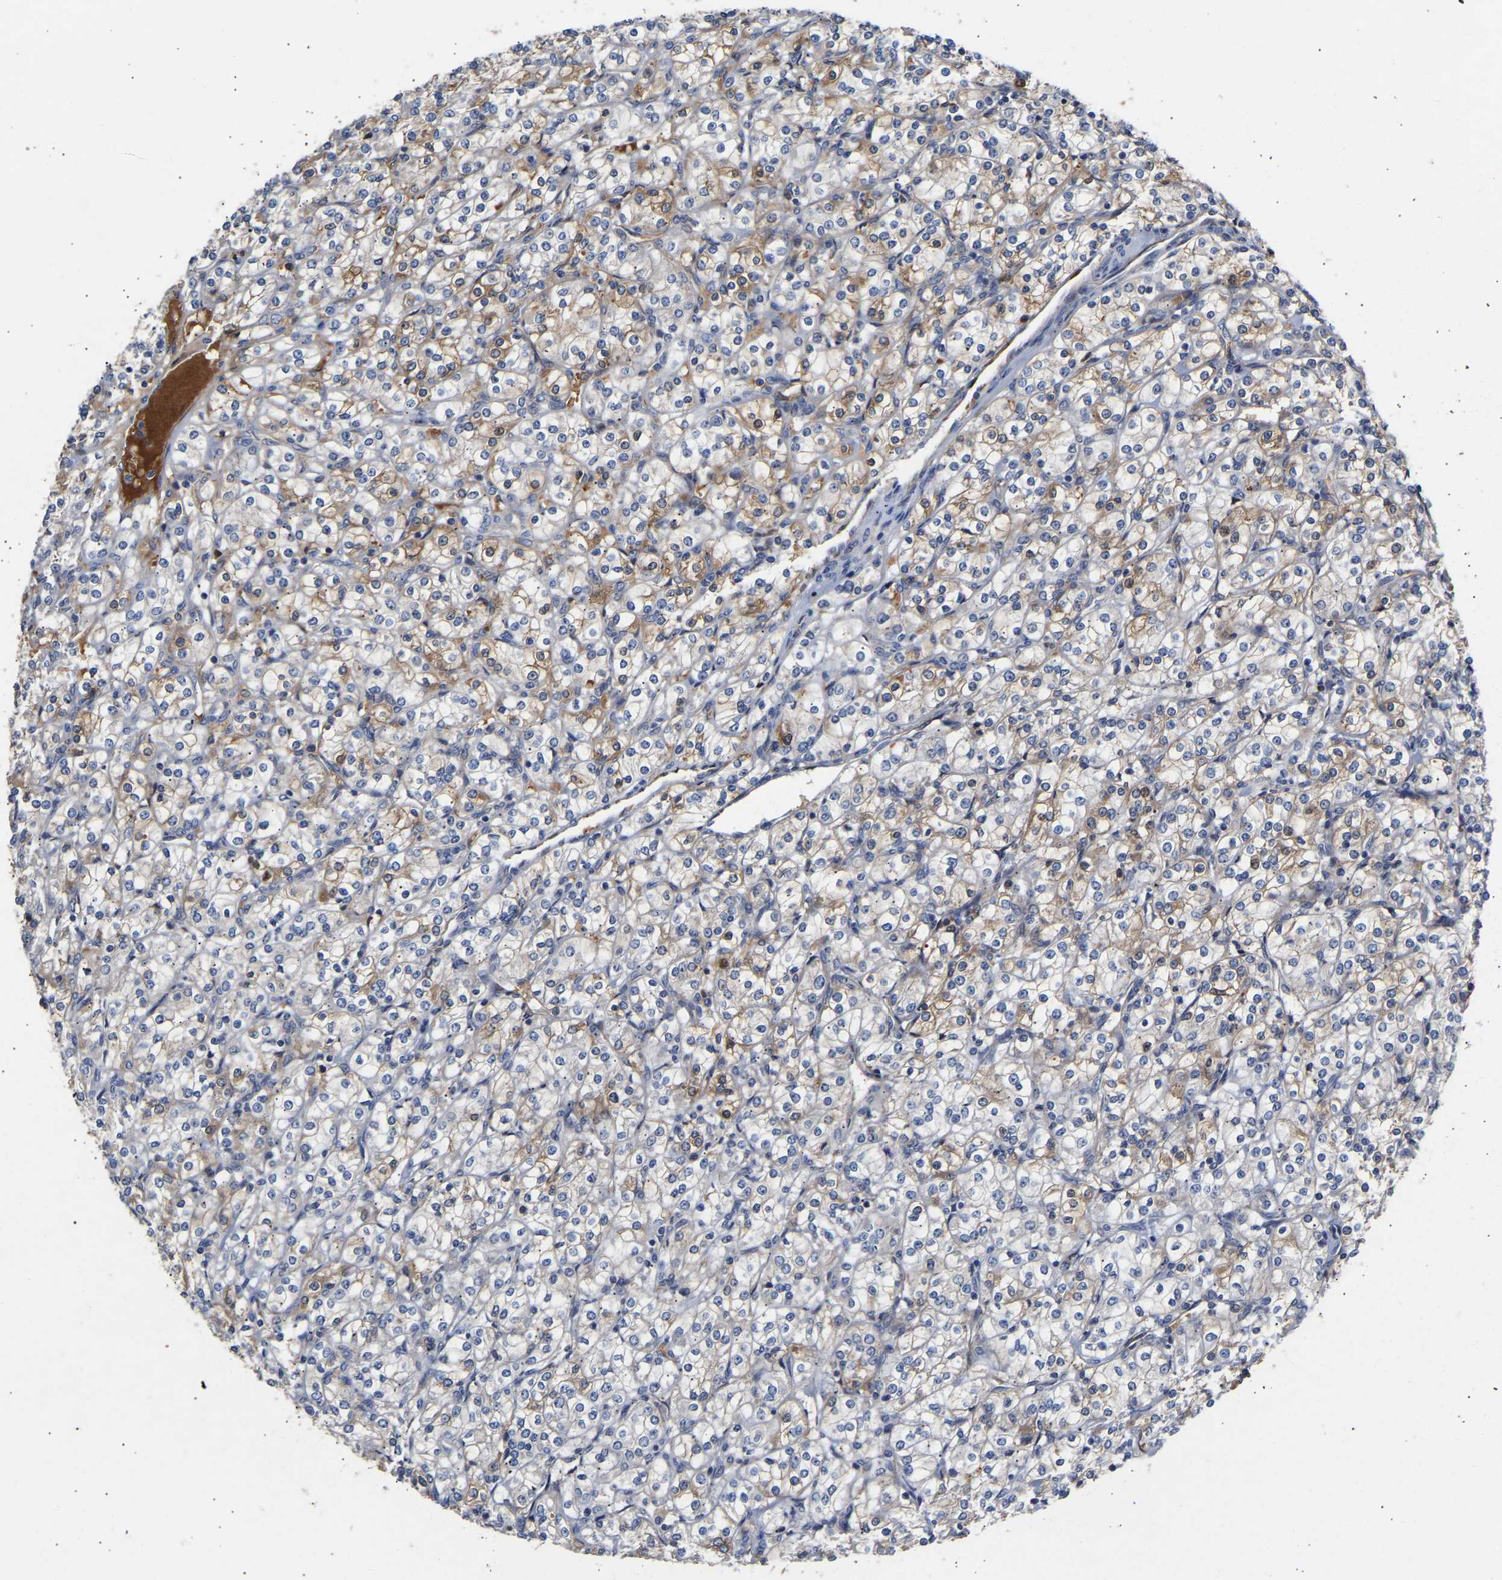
{"staining": {"intensity": "weak", "quantity": "25%-75%", "location": "cytoplasmic/membranous"}, "tissue": "renal cancer", "cell_type": "Tumor cells", "image_type": "cancer", "snomed": [{"axis": "morphology", "description": "Adenocarcinoma, NOS"}, {"axis": "topography", "description": "Kidney"}], "caption": "Immunohistochemistry of renal cancer (adenocarcinoma) demonstrates low levels of weak cytoplasmic/membranous expression in about 25%-75% of tumor cells. (IHC, brightfield microscopy, high magnification).", "gene": "KASH5", "patient": {"sex": "male", "age": 77}}